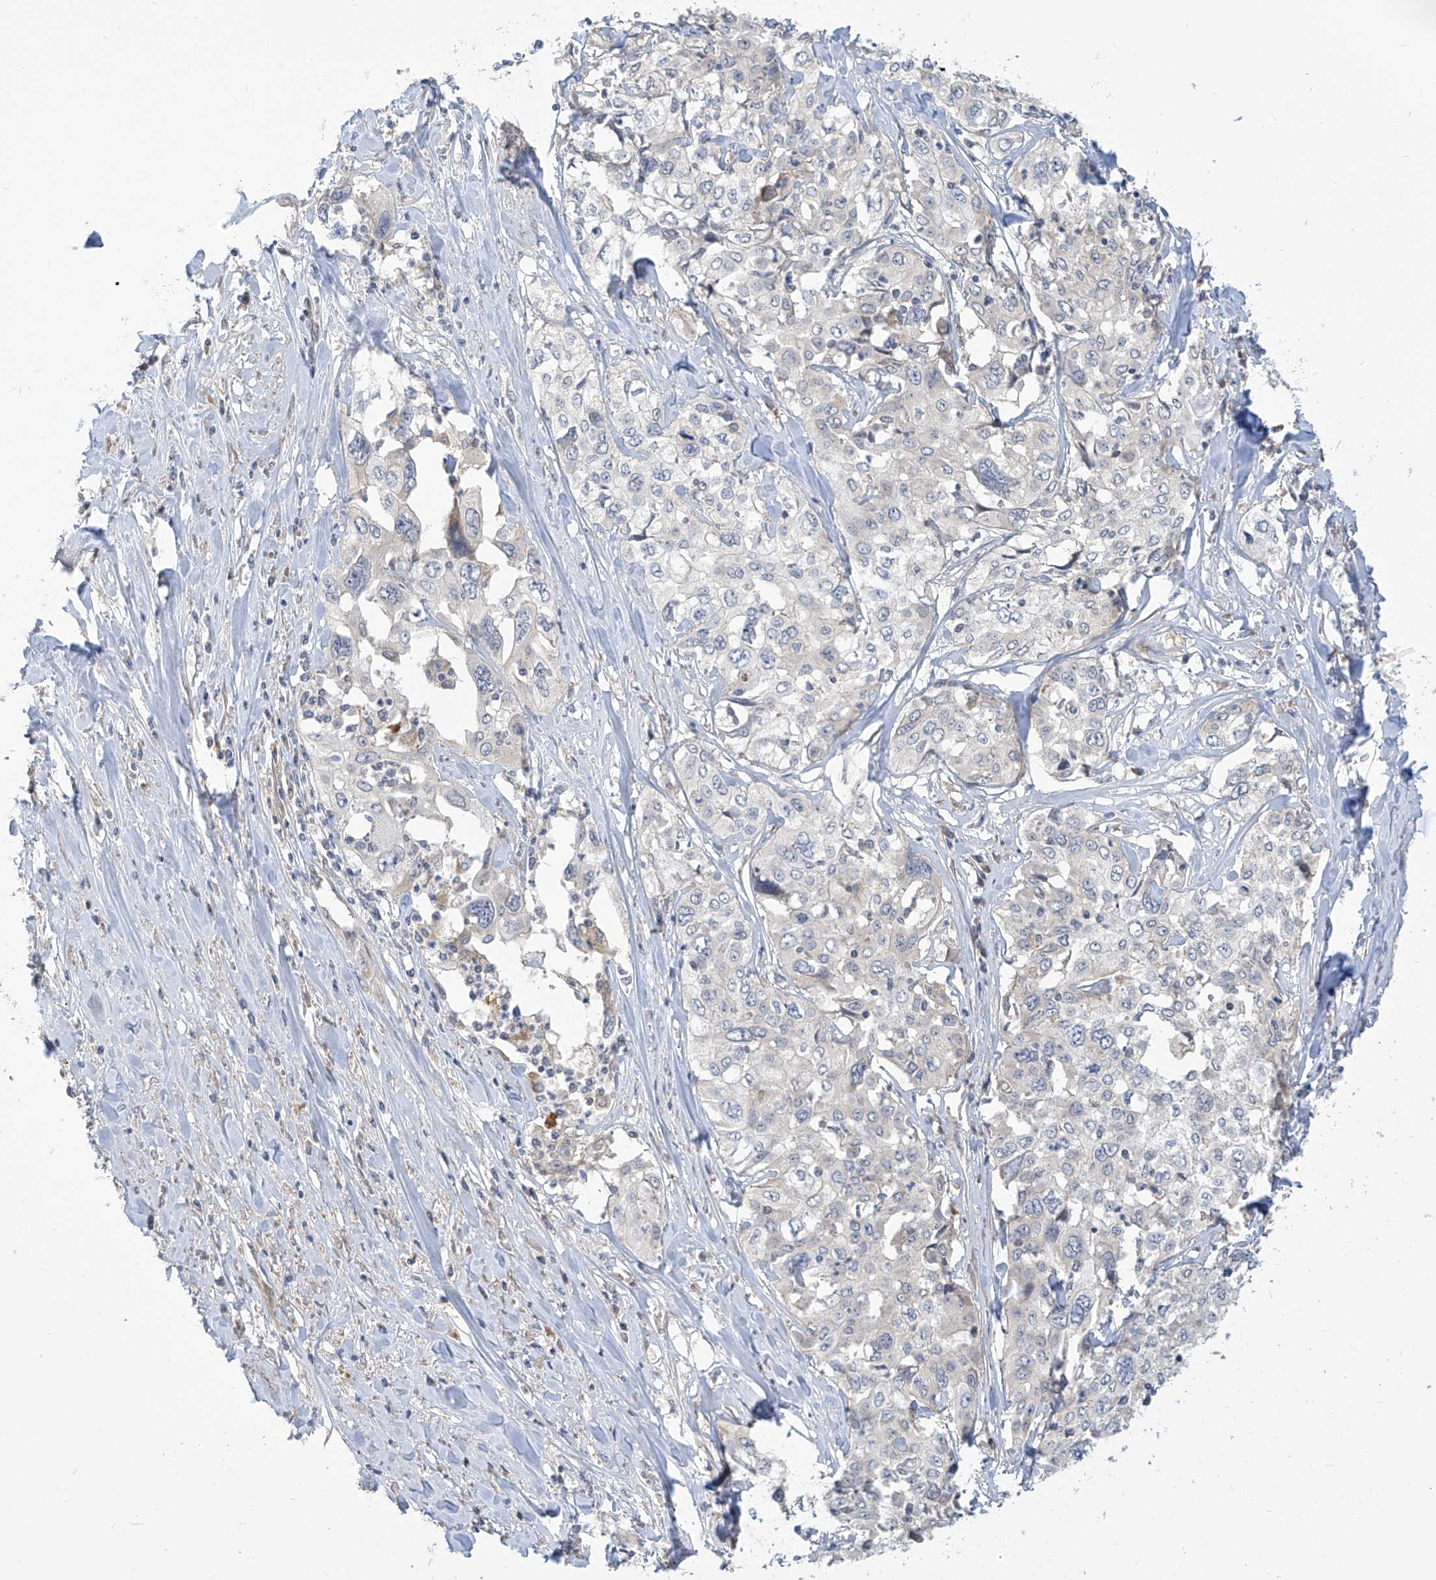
{"staining": {"intensity": "negative", "quantity": "none", "location": "none"}, "tissue": "cervical cancer", "cell_type": "Tumor cells", "image_type": "cancer", "snomed": [{"axis": "morphology", "description": "Squamous cell carcinoma, NOS"}, {"axis": "topography", "description": "Cervix"}], "caption": "Tumor cells show no significant protein positivity in squamous cell carcinoma (cervical).", "gene": "ADAT2", "patient": {"sex": "female", "age": 31}}